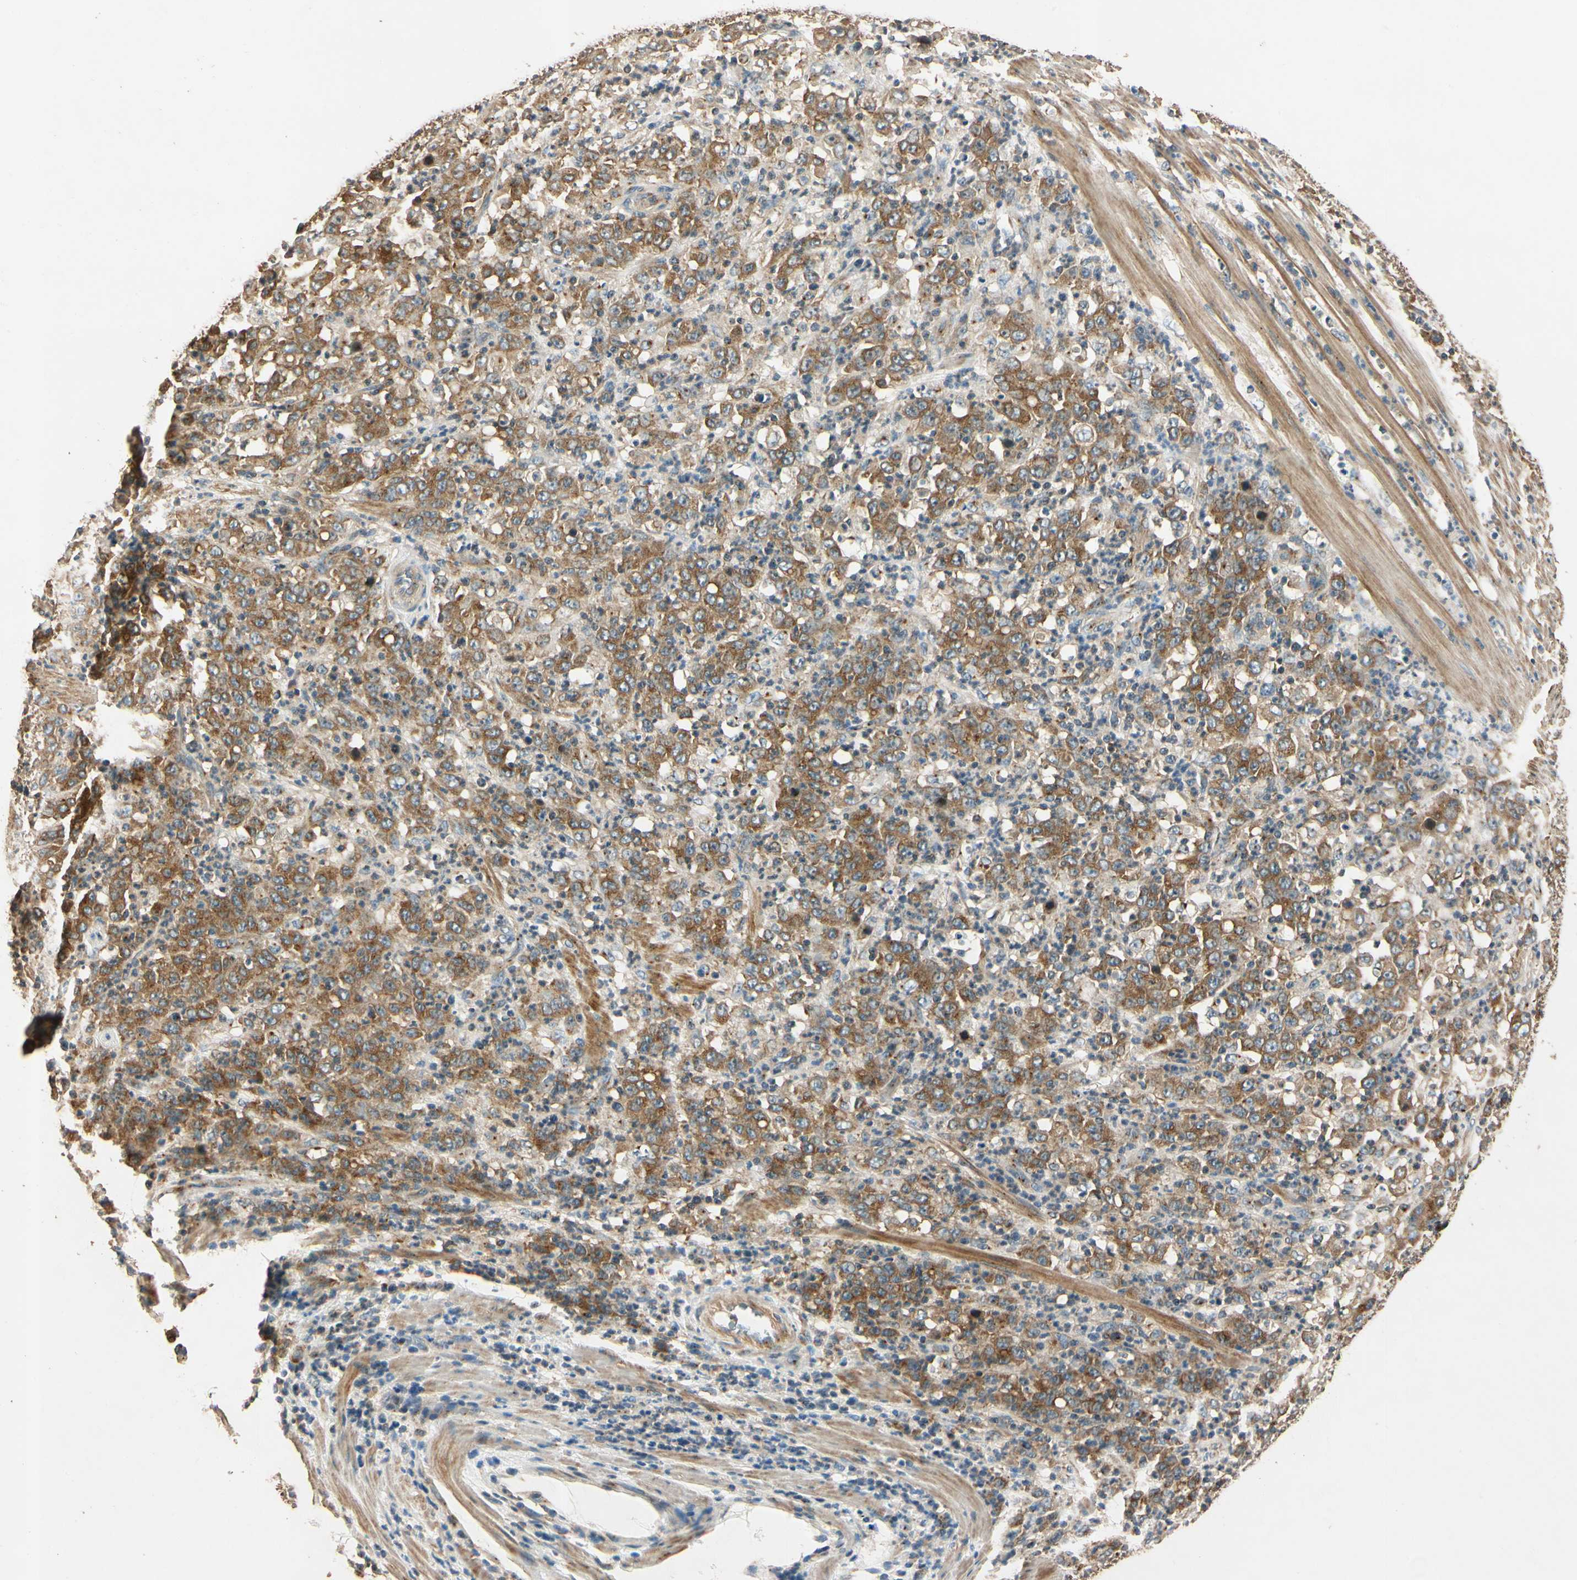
{"staining": {"intensity": "moderate", "quantity": ">75%", "location": "cytoplasmic/membranous"}, "tissue": "stomach cancer", "cell_type": "Tumor cells", "image_type": "cancer", "snomed": [{"axis": "morphology", "description": "Adenocarcinoma, NOS"}, {"axis": "topography", "description": "Stomach, lower"}], "caption": "Brown immunohistochemical staining in human adenocarcinoma (stomach) exhibits moderate cytoplasmic/membranous expression in approximately >75% of tumor cells.", "gene": "AKAP9", "patient": {"sex": "female", "age": 71}}